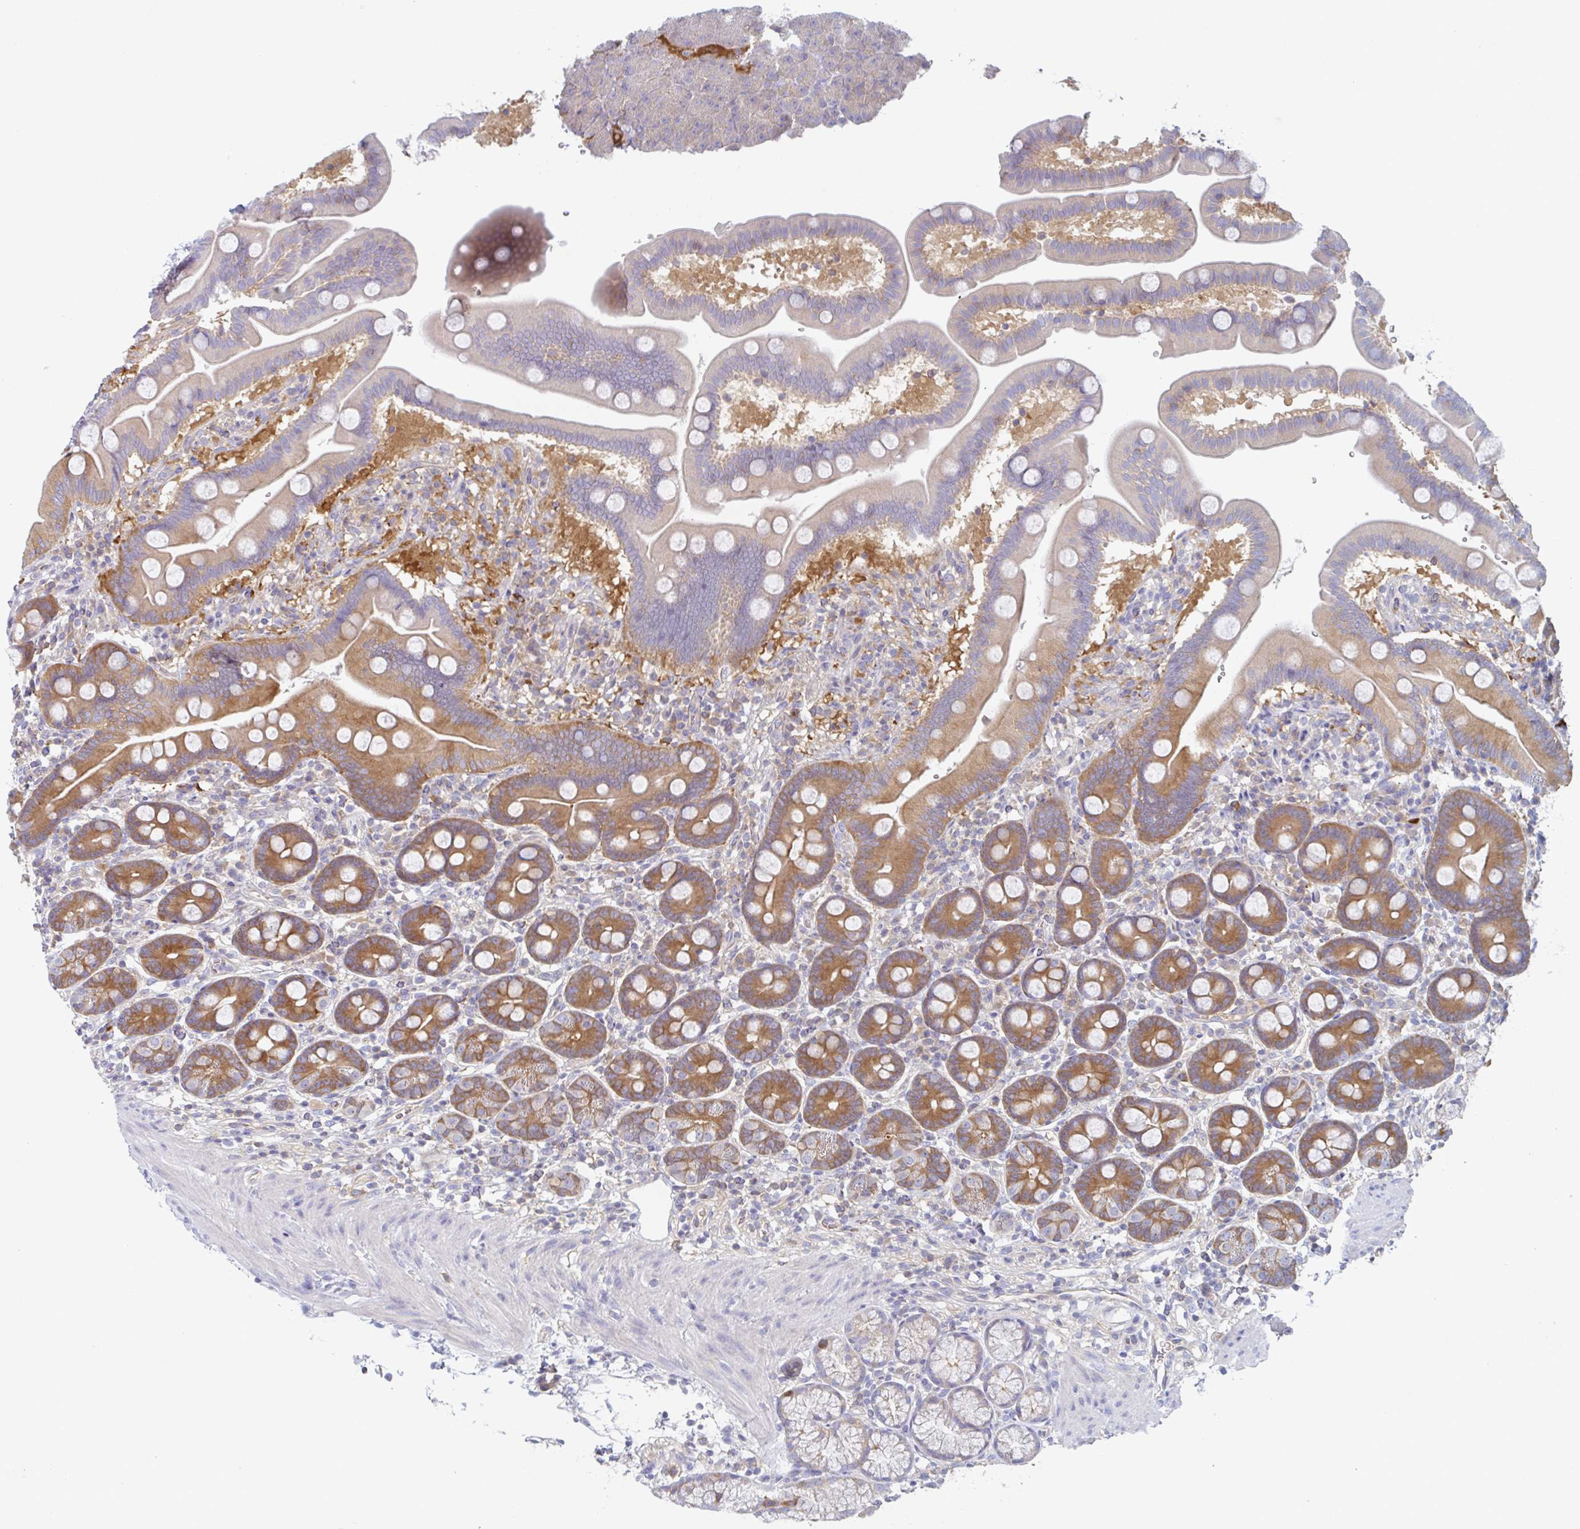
{"staining": {"intensity": "moderate", "quantity": "25%-75%", "location": "cytoplasmic/membranous"}, "tissue": "duodenum", "cell_type": "Glandular cells", "image_type": "normal", "snomed": [{"axis": "morphology", "description": "Normal tissue, NOS"}, {"axis": "topography", "description": "Duodenum"}], "caption": "DAB immunohistochemical staining of normal human duodenum reveals moderate cytoplasmic/membranous protein staining in approximately 25%-75% of glandular cells. (Stains: DAB in brown, nuclei in blue, Microscopy: brightfield microscopy at high magnification).", "gene": "AMPD2", "patient": {"sex": "male", "age": 59}}